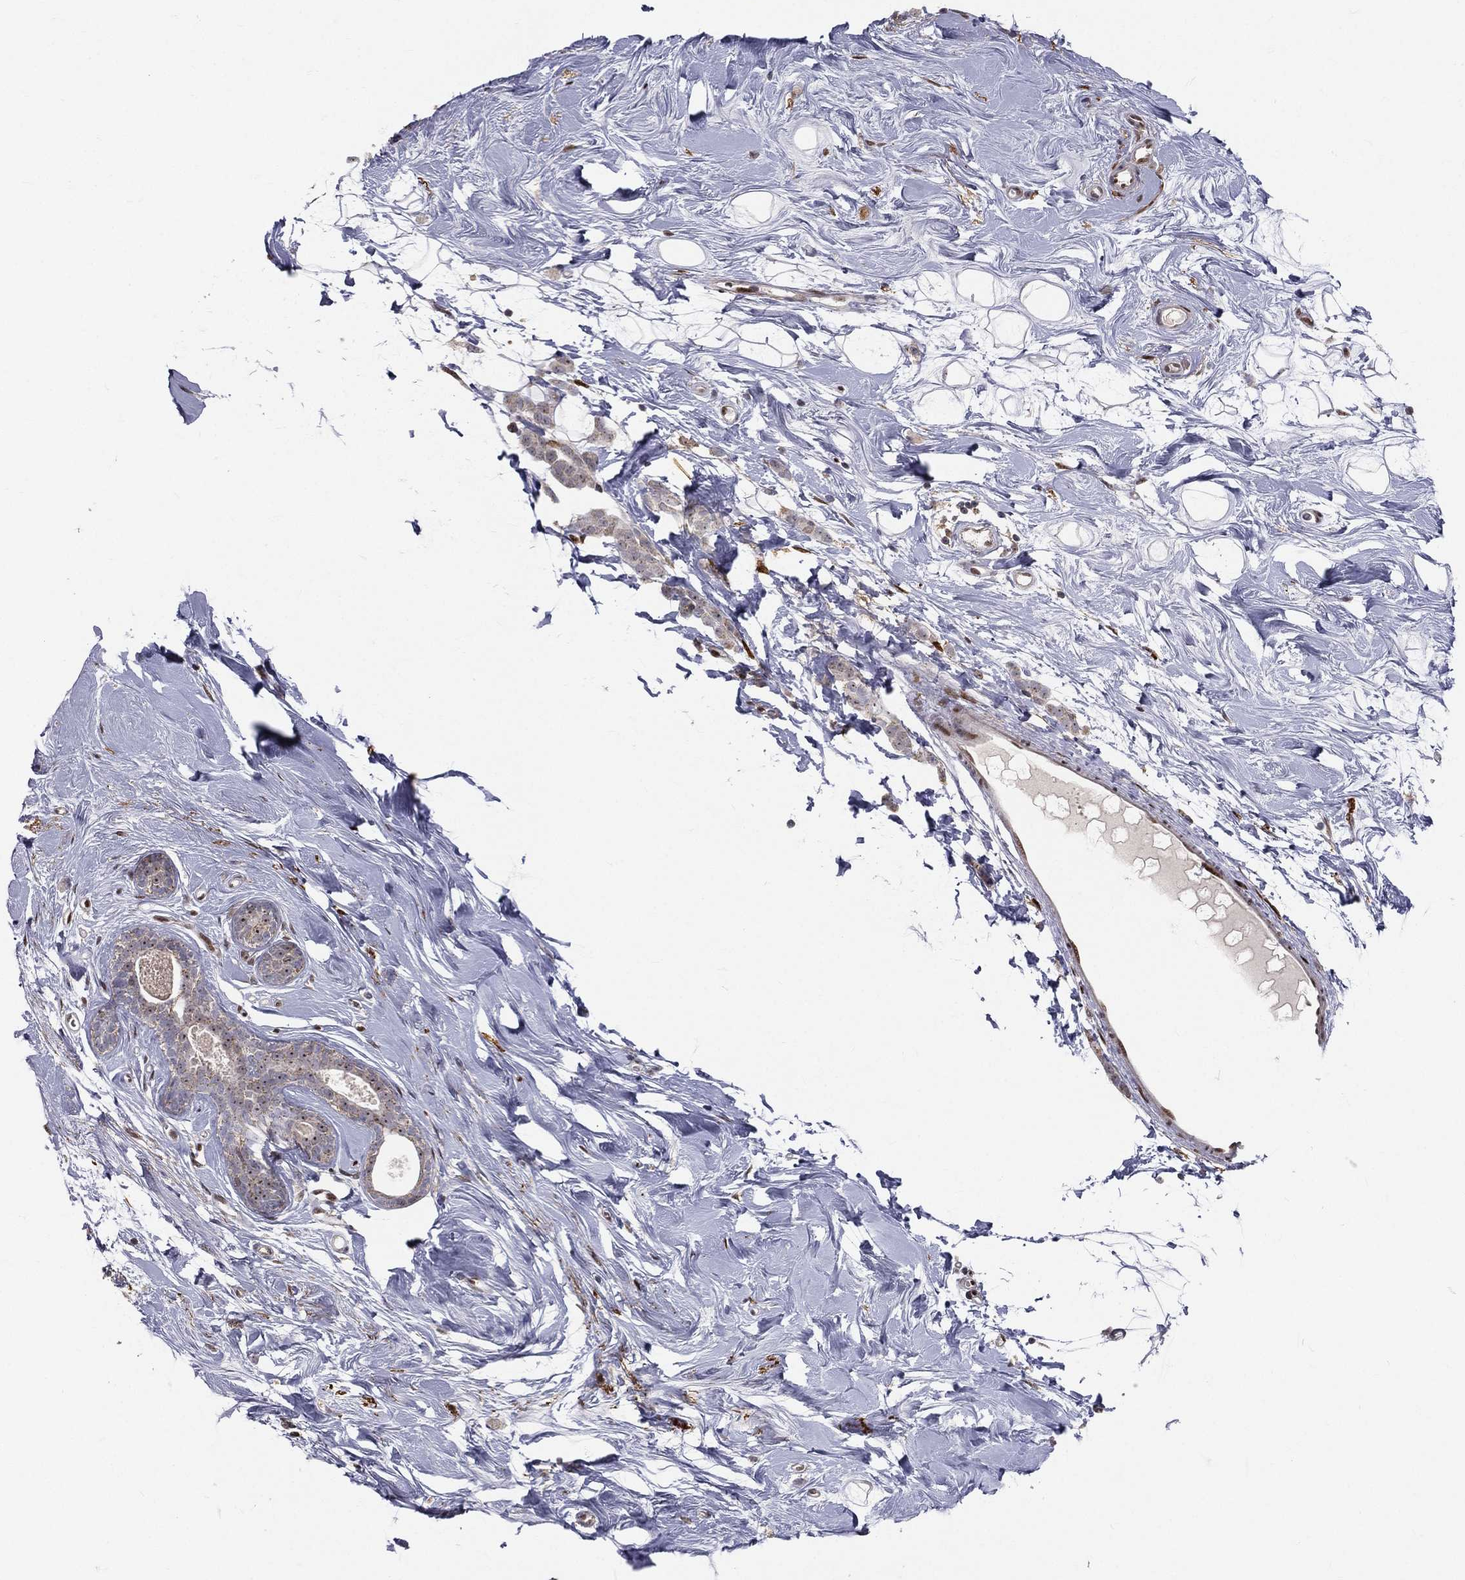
{"staining": {"intensity": "negative", "quantity": "none", "location": "none"}, "tissue": "breast cancer", "cell_type": "Tumor cells", "image_type": "cancer", "snomed": [{"axis": "morphology", "description": "Lobular carcinoma"}, {"axis": "topography", "description": "Breast"}], "caption": "Immunohistochemistry (IHC) of lobular carcinoma (breast) reveals no expression in tumor cells.", "gene": "ZEB1", "patient": {"sex": "female", "age": 49}}